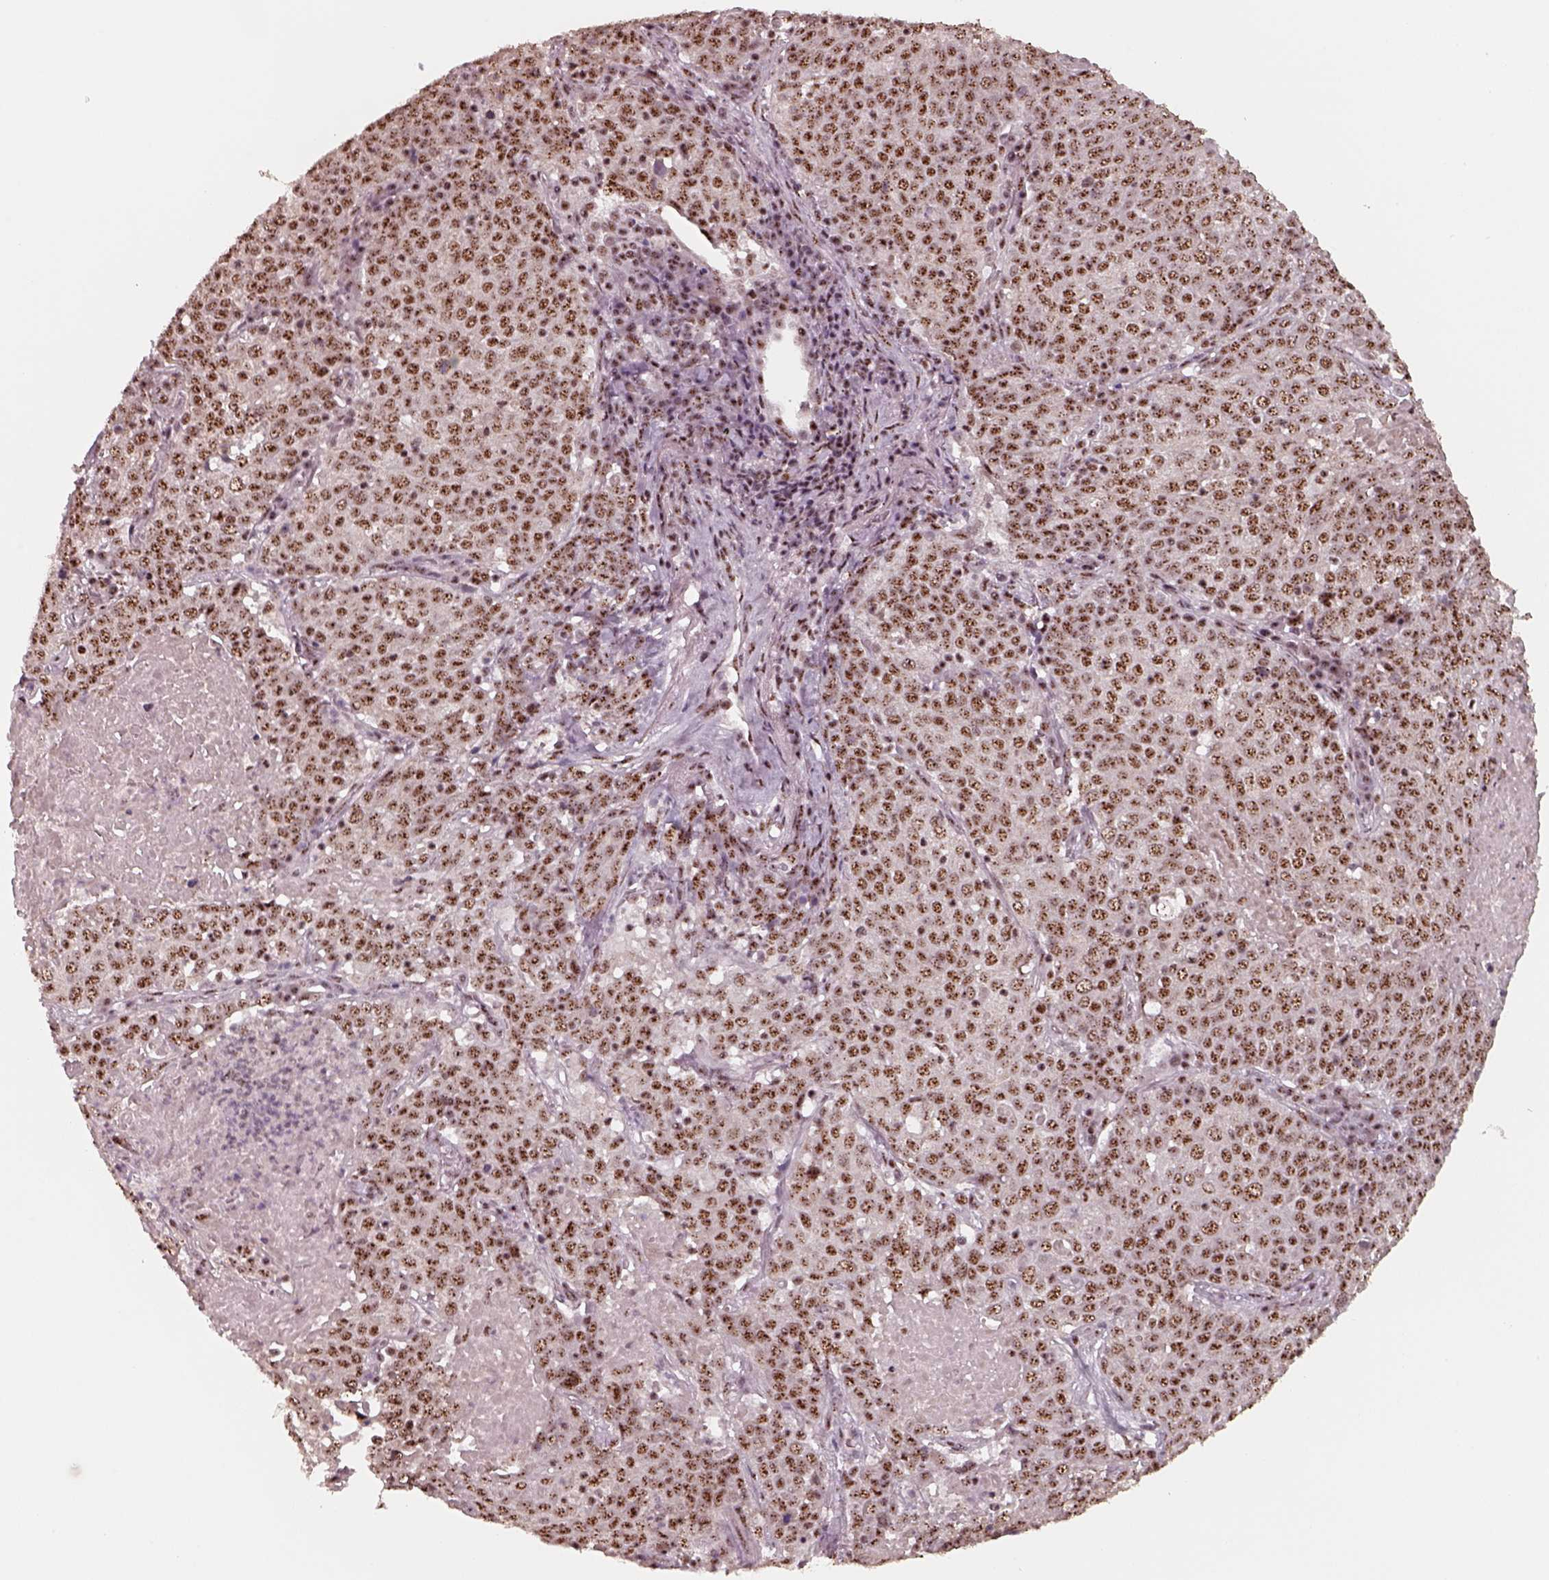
{"staining": {"intensity": "moderate", "quantity": ">75%", "location": "nuclear"}, "tissue": "lung cancer", "cell_type": "Tumor cells", "image_type": "cancer", "snomed": [{"axis": "morphology", "description": "Squamous cell carcinoma, NOS"}, {"axis": "topography", "description": "Lung"}], "caption": "Lung squamous cell carcinoma stained for a protein (brown) shows moderate nuclear positive expression in approximately >75% of tumor cells.", "gene": "ATXN7L3", "patient": {"sex": "male", "age": 82}}